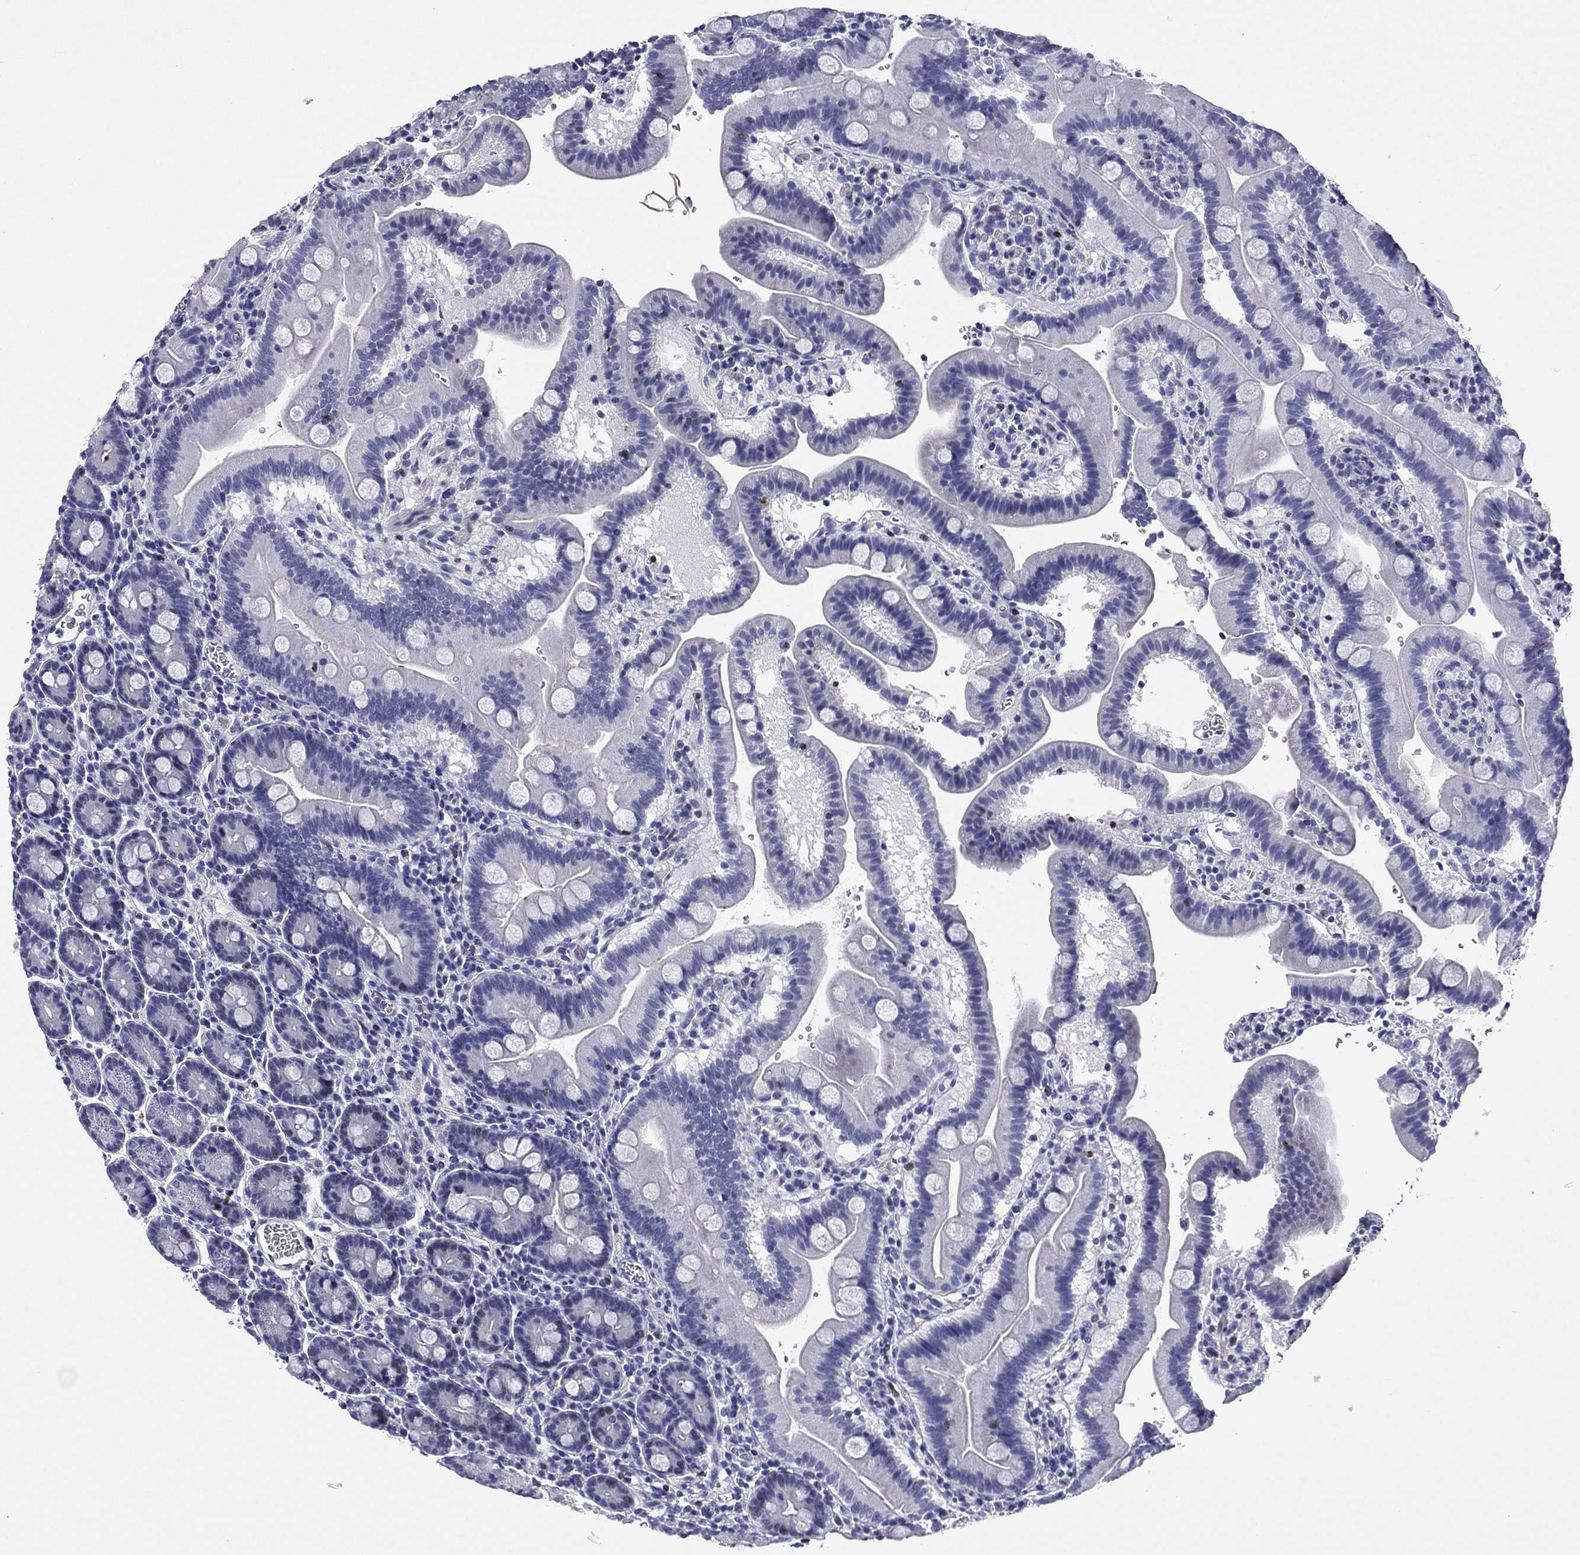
{"staining": {"intensity": "negative", "quantity": "none", "location": "none"}, "tissue": "duodenum", "cell_type": "Glandular cells", "image_type": "normal", "snomed": [{"axis": "morphology", "description": "Normal tissue, NOS"}, {"axis": "topography", "description": "Duodenum"}], "caption": "Unremarkable duodenum was stained to show a protein in brown. There is no significant positivity in glandular cells. (Brightfield microscopy of DAB (3,3'-diaminobenzidine) immunohistochemistry at high magnification).", "gene": "GZMK", "patient": {"sex": "male", "age": 59}}